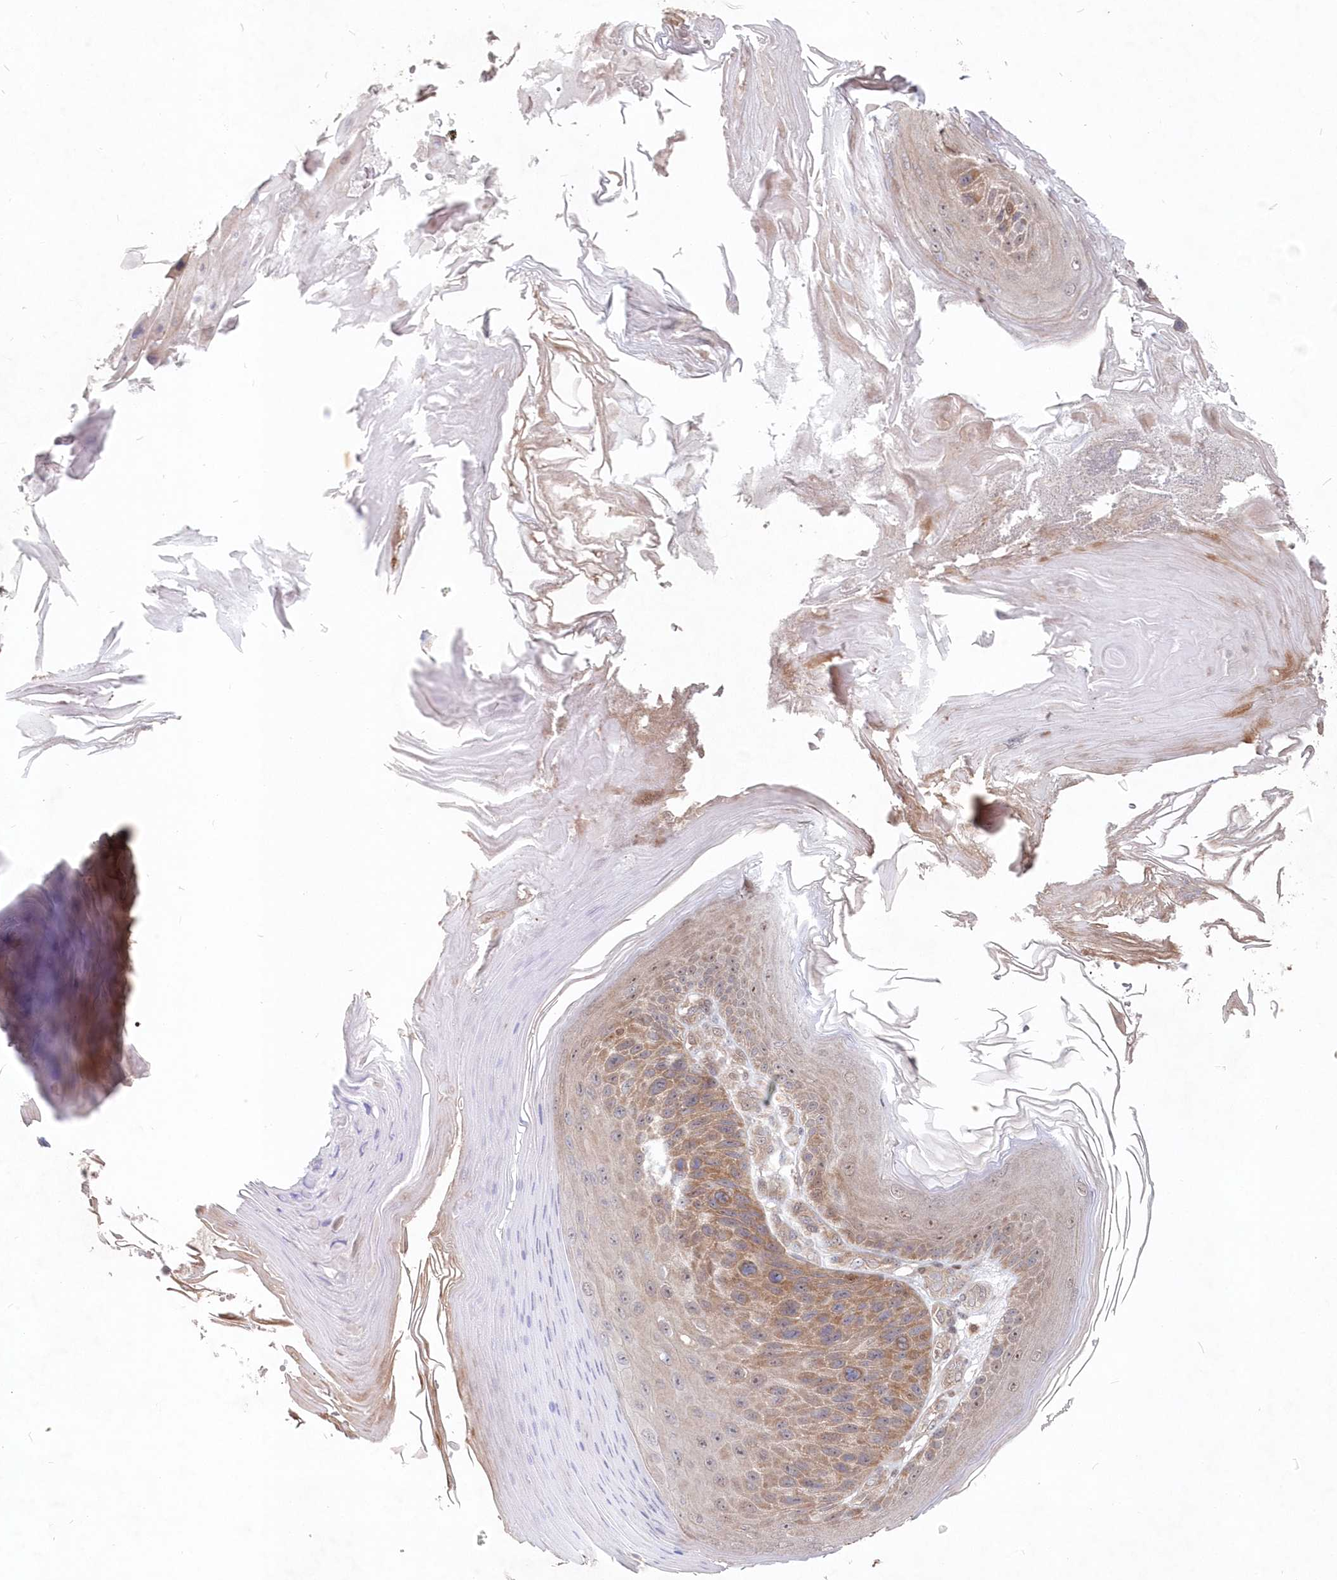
{"staining": {"intensity": "moderate", "quantity": ">75%", "location": "cytoplasmic/membranous"}, "tissue": "skin cancer", "cell_type": "Tumor cells", "image_type": "cancer", "snomed": [{"axis": "morphology", "description": "Squamous cell carcinoma, NOS"}, {"axis": "topography", "description": "Skin"}], "caption": "The histopathology image shows immunohistochemical staining of skin cancer (squamous cell carcinoma). There is moderate cytoplasmic/membranous staining is identified in about >75% of tumor cells.", "gene": "ABHD14B", "patient": {"sex": "female", "age": 88}}